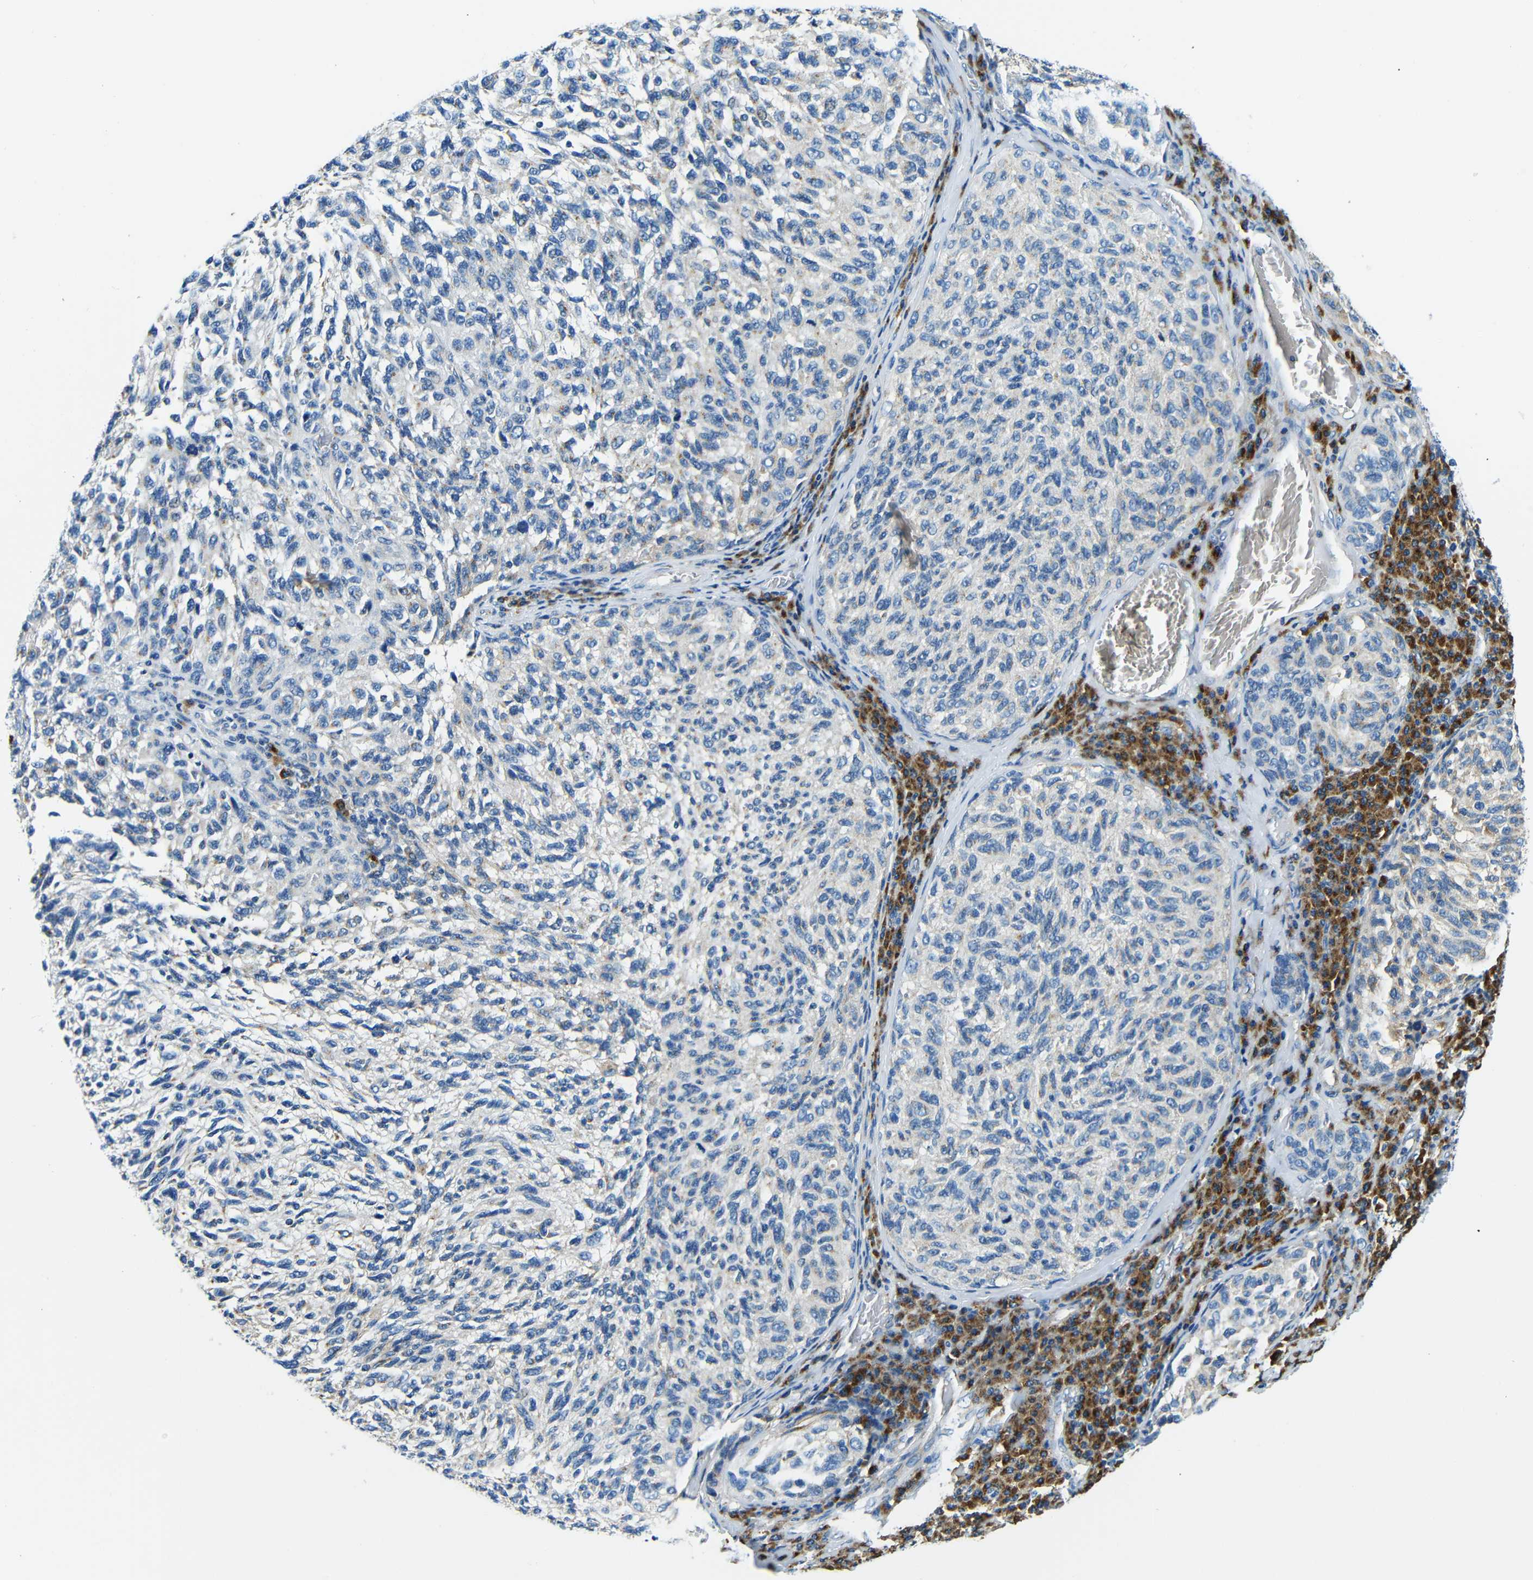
{"staining": {"intensity": "negative", "quantity": "none", "location": "none"}, "tissue": "melanoma", "cell_type": "Tumor cells", "image_type": "cancer", "snomed": [{"axis": "morphology", "description": "Malignant melanoma, NOS"}, {"axis": "topography", "description": "Skin"}], "caption": "An image of melanoma stained for a protein reveals no brown staining in tumor cells. The staining is performed using DAB brown chromogen with nuclei counter-stained in using hematoxylin.", "gene": "USO1", "patient": {"sex": "female", "age": 73}}